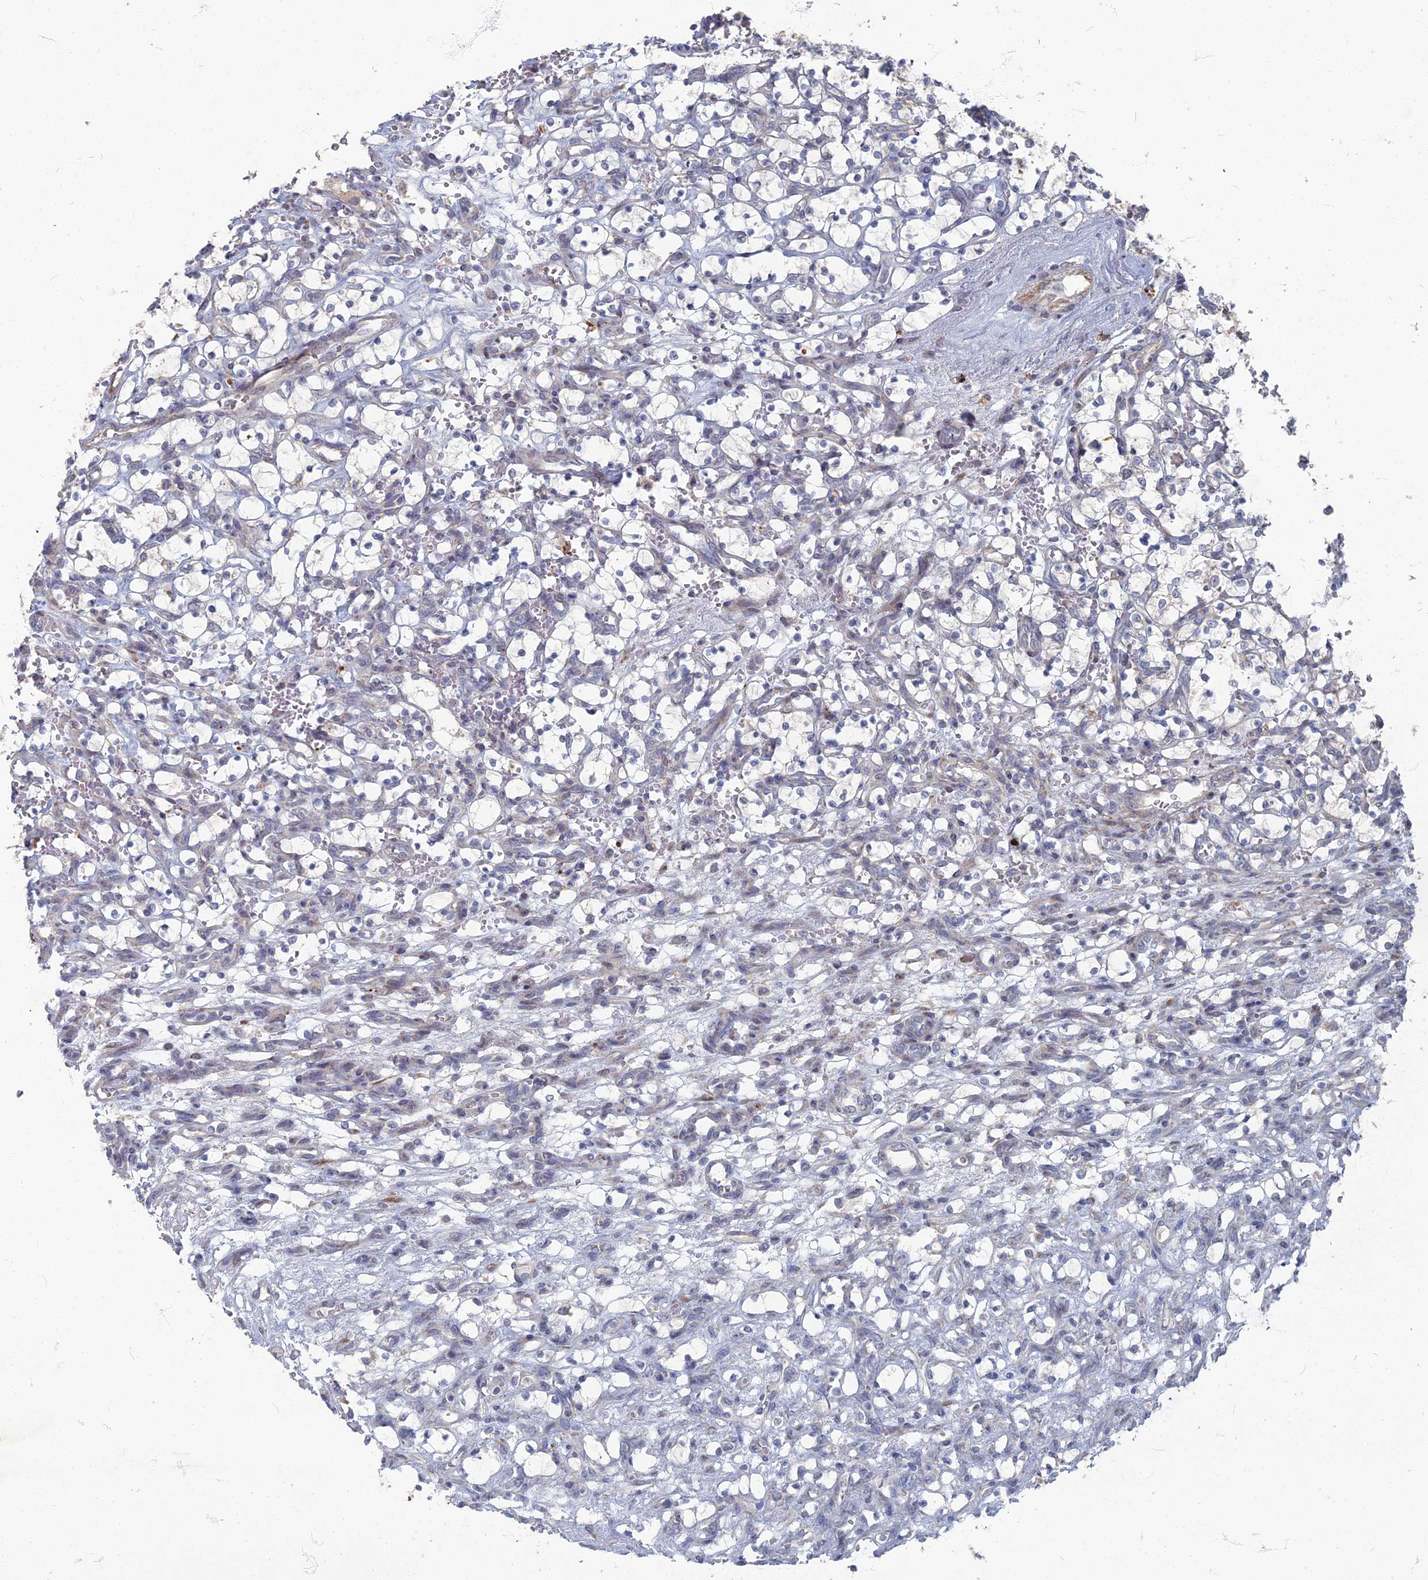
{"staining": {"intensity": "weak", "quantity": "<25%", "location": "cytoplasmic/membranous"}, "tissue": "renal cancer", "cell_type": "Tumor cells", "image_type": "cancer", "snomed": [{"axis": "morphology", "description": "Adenocarcinoma, NOS"}, {"axis": "topography", "description": "Kidney"}], "caption": "The histopathology image shows no significant expression in tumor cells of renal adenocarcinoma.", "gene": "TMEM128", "patient": {"sex": "female", "age": 69}}